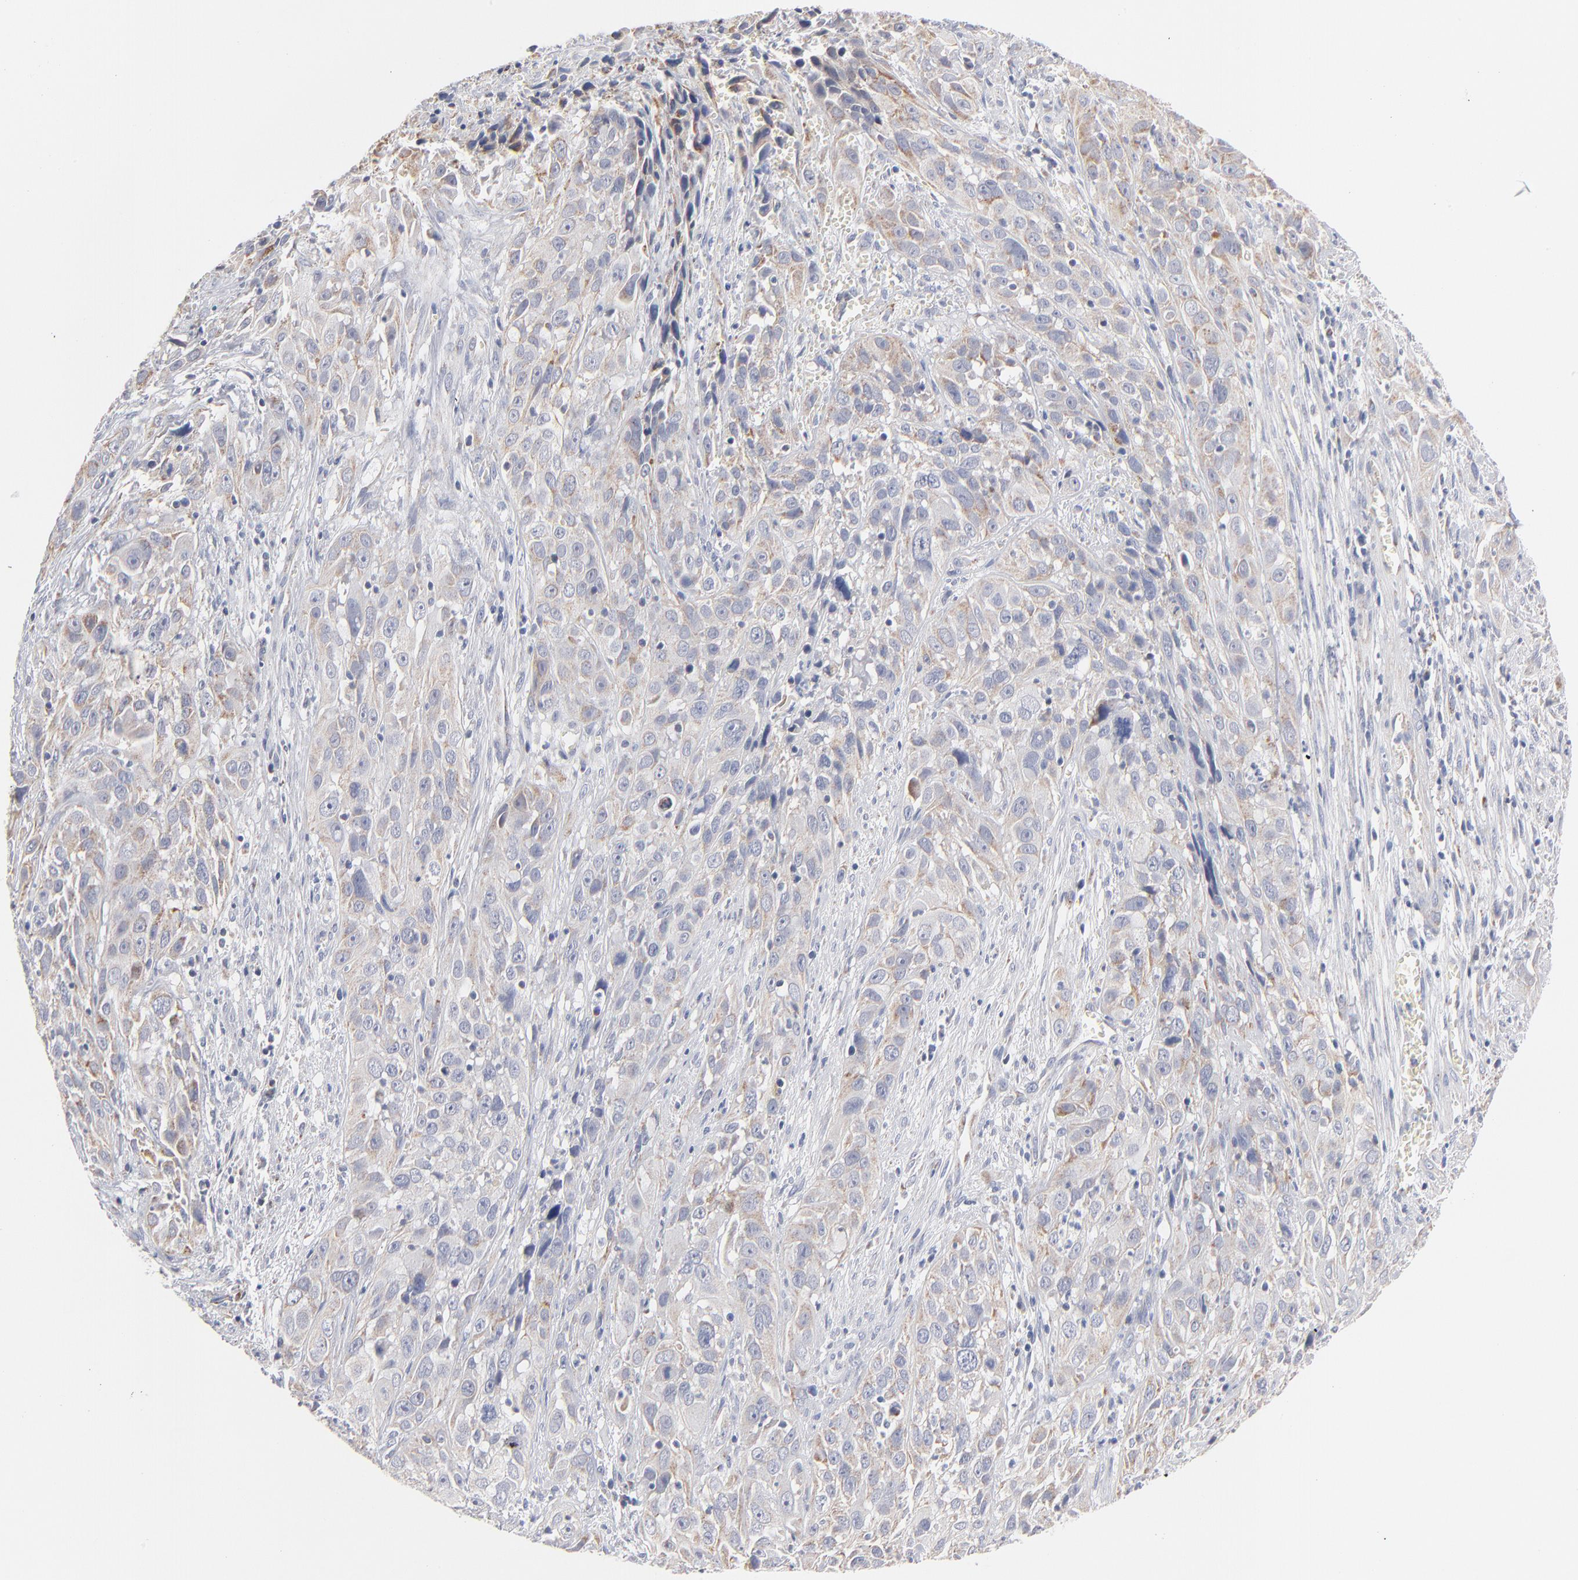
{"staining": {"intensity": "moderate", "quantity": "25%-75%", "location": "cytoplasmic/membranous"}, "tissue": "cervical cancer", "cell_type": "Tumor cells", "image_type": "cancer", "snomed": [{"axis": "morphology", "description": "Squamous cell carcinoma, NOS"}, {"axis": "topography", "description": "Cervix"}], "caption": "Squamous cell carcinoma (cervical) stained with DAB (3,3'-diaminobenzidine) immunohistochemistry reveals medium levels of moderate cytoplasmic/membranous staining in about 25%-75% of tumor cells.", "gene": "MRPL58", "patient": {"sex": "female", "age": 32}}